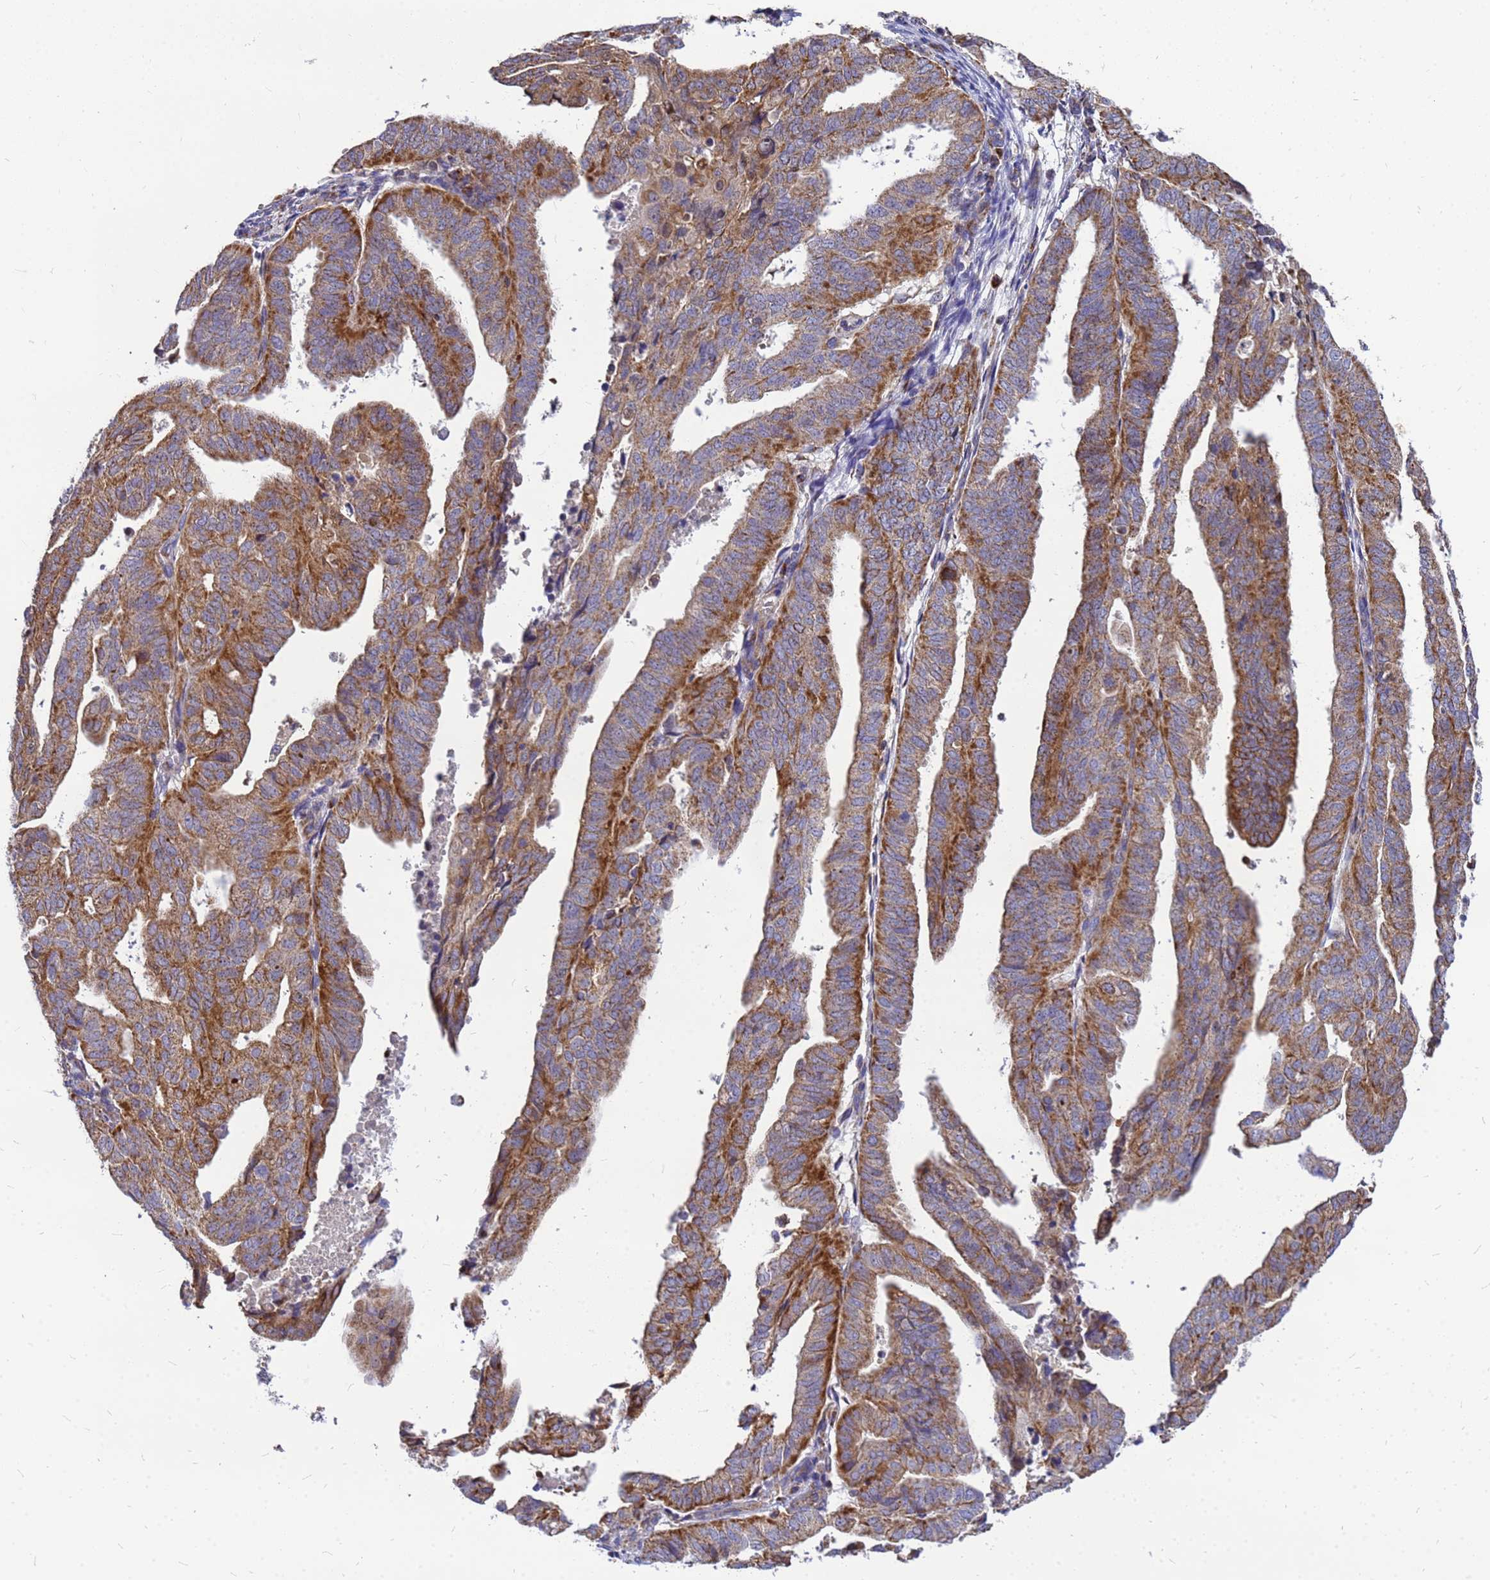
{"staining": {"intensity": "moderate", "quantity": ">75%", "location": "cytoplasmic/membranous"}, "tissue": "endometrial cancer", "cell_type": "Tumor cells", "image_type": "cancer", "snomed": [{"axis": "morphology", "description": "Adenocarcinoma, NOS"}, {"axis": "topography", "description": "Uterus"}], "caption": "A histopathology image of human endometrial cancer (adenocarcinoma) stained for a protein reveals moderate cytoplasmic/membranous brown staining in tumor cells. The staining was performed using DAB, with brown indicating positive protein expression. Nuclei are stained blue with hematoxylin.", "gene": "CMC4", "patient": {"sex": "female", "age": 77}}